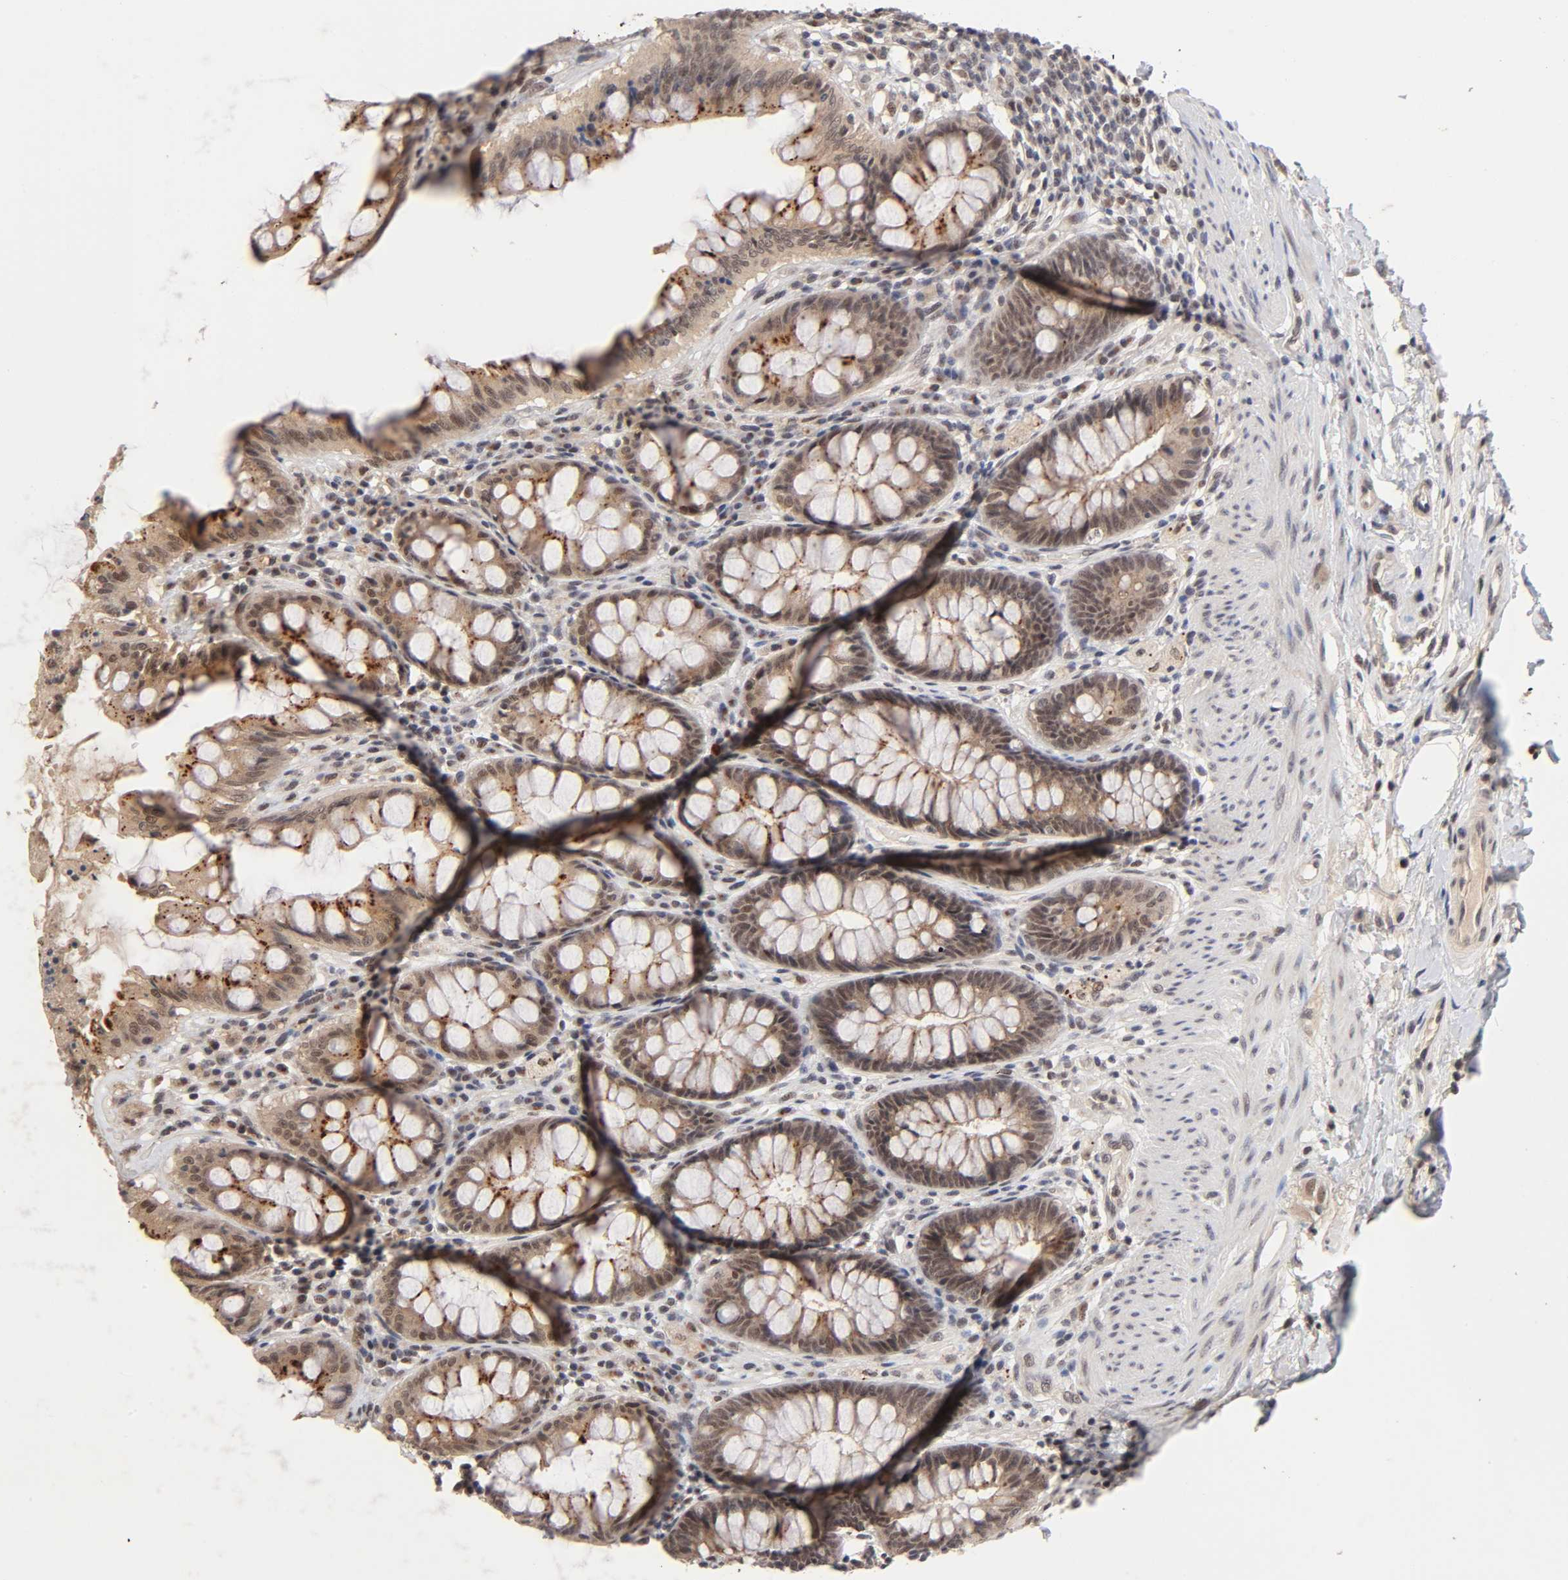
{"staining": {"intensity": "moderate", "quantity": ">75%", "location": "cytoplasmic/membranous"}, "tissue": "rectum", "cell_type": "Glandular cells", "image_type": "normal", "snomed": [{"axis": "morphology", "description": "Normal tissue, NOS"}, {"axis": "topography", "description": "Rectum"}], "caption": "Unremarkable rectum reveals moderate cytoplasmic/membranous expression in approximately >75% of glandular cells, visualized by immunohistochemistry. The protein of interest is stained brown, and the nuclei are stained in blue (DAB (3,3'-diaminobenzidine) IHC with brightfield microscopy, high magnification).", "gene": "EP300", "patient": {"sex": "female", "age": 46}}